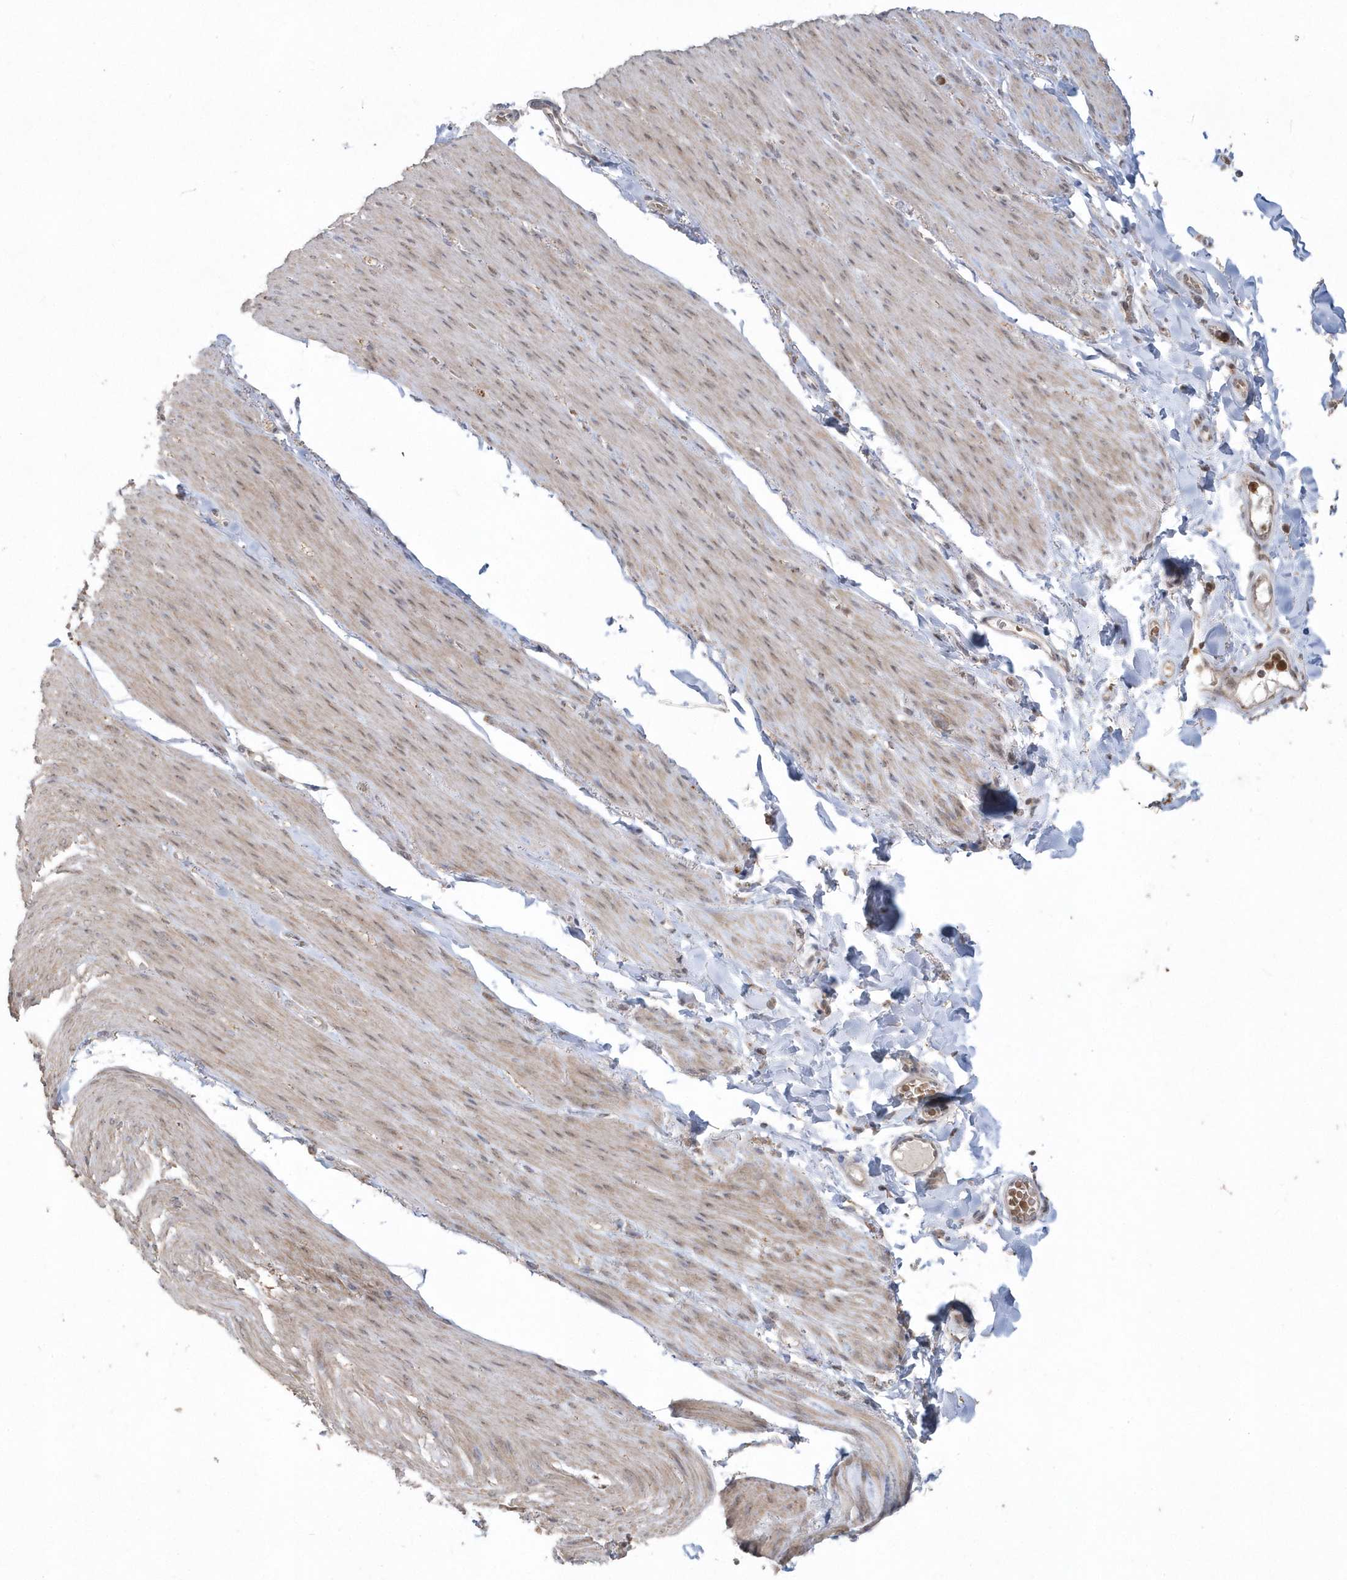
{"staining": {"intensity": "weak", "quantity": "<25%", "location": "cytoplasmic/membranous"}, "tissue": "adipose tissue", "cell_type": "Adipocytes", "image_type": "normal", "snomed": [{"axis": "morphology", "description": "Normal tissue, NOS"}, {"axis": "topography", "description": "Colon"}, {"axis": "topography", "description": "Peripheral nerve tissue"}], "caption": "The micrograph demonstrates no significant expression in adipocytes of adipose tissue.", "gene": "GEMIN6", "patient": {"sex": "female", "age": 61}}